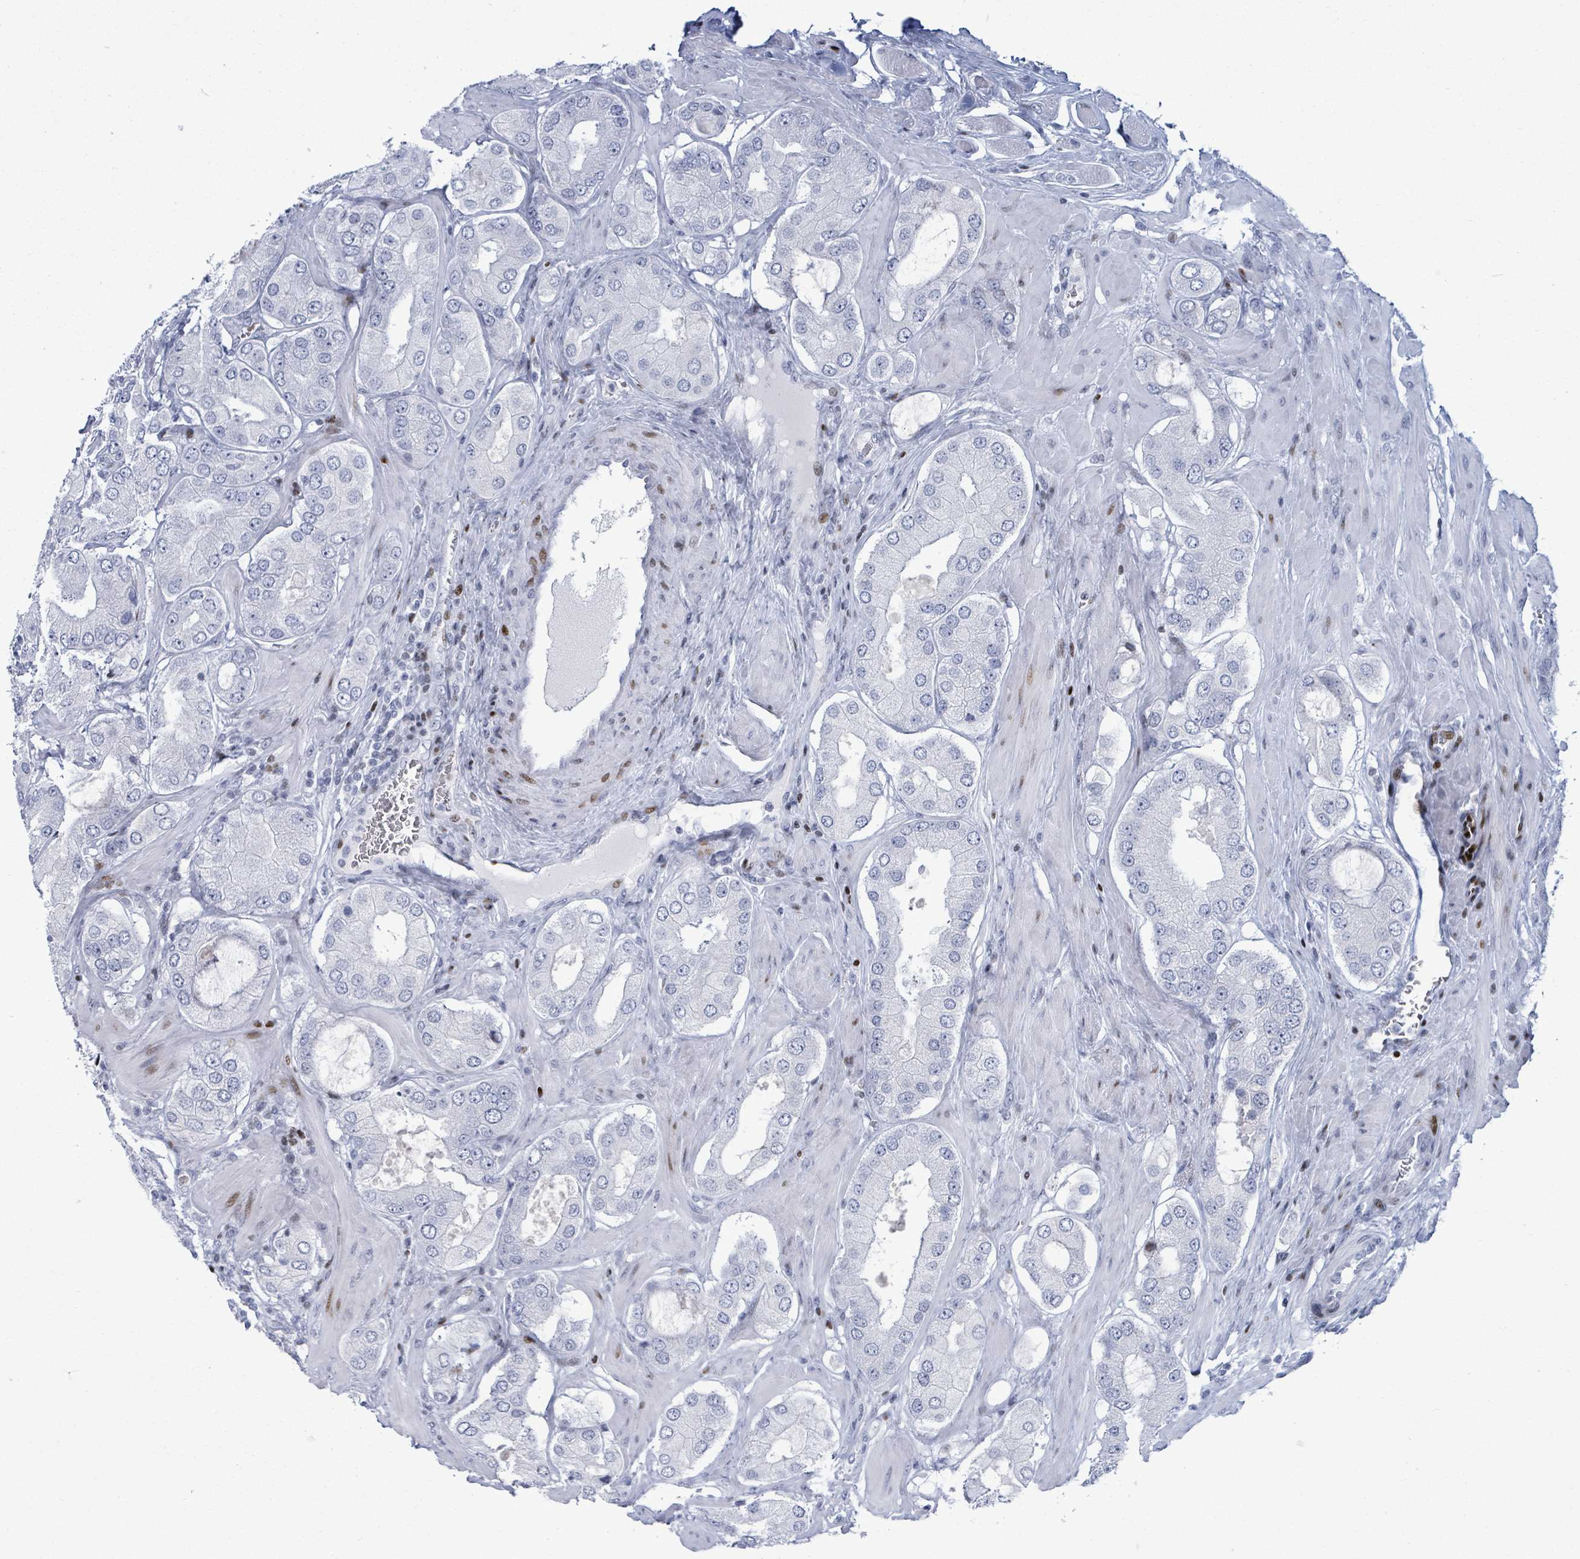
{"staining": {"intensity": "negative", "quantity": "none", "location": "none"}, "tissue": "prostate cancer", "cell_type": "Tumor cells", "image_type": "cancer", "snomed": [{"axis": "morphology", "description": "Adenocarcinoma, Low grade"}, {"axis": "topography", "description": "Prostate"}], "caption": "IHC image of neoplastic tissue: human prostate adenocarcinoma (low-grade) stained with DAB (3,3'-diaminobenzidine) exhibits no significant protein expression in tumor cells.", "gene": "MALL", "patient": {"sex": "male", "age": 42}}